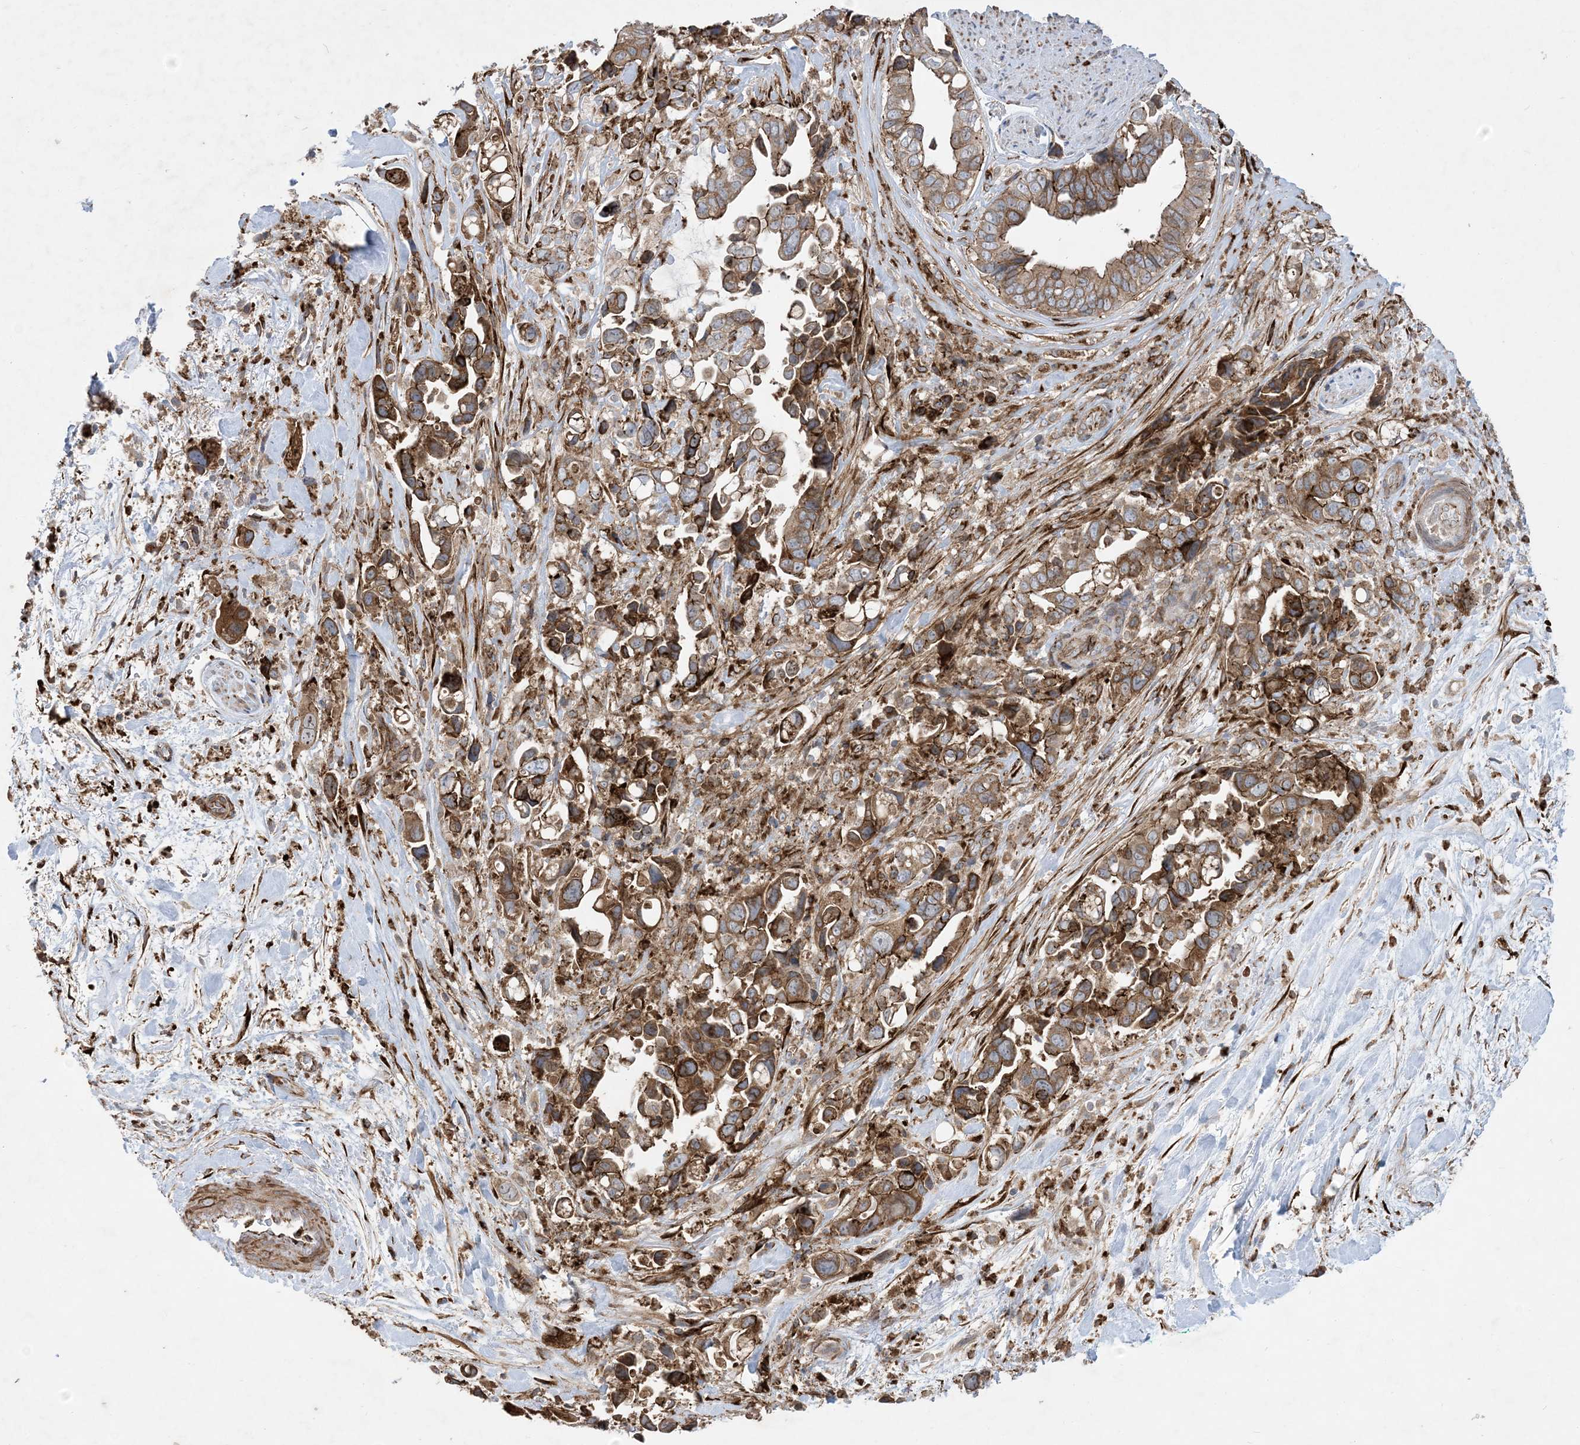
{"staining": {"intensity": "moderate", "quantity": ">75%", "location": "cytoplasmic/membranous"}, "tissue": "pancreatic cancer", "cell_type": "Tumor cells", "image_type": "cancer", "snomed": [{"axis": "morphology", "description": "Adenocarcinoma, NOS"}, {"axis": "topography", "description": "Pancreas"}], "caption": "A histopathology image of human pancreatic cancer stained for a protein shows moderate cytoplasmic/membranous brown staining in tumor cells. (IHC, brightfield microscopy, high magnification).", "gene": "OTOP1", "patient": {"sex": "female", "age": 72}}